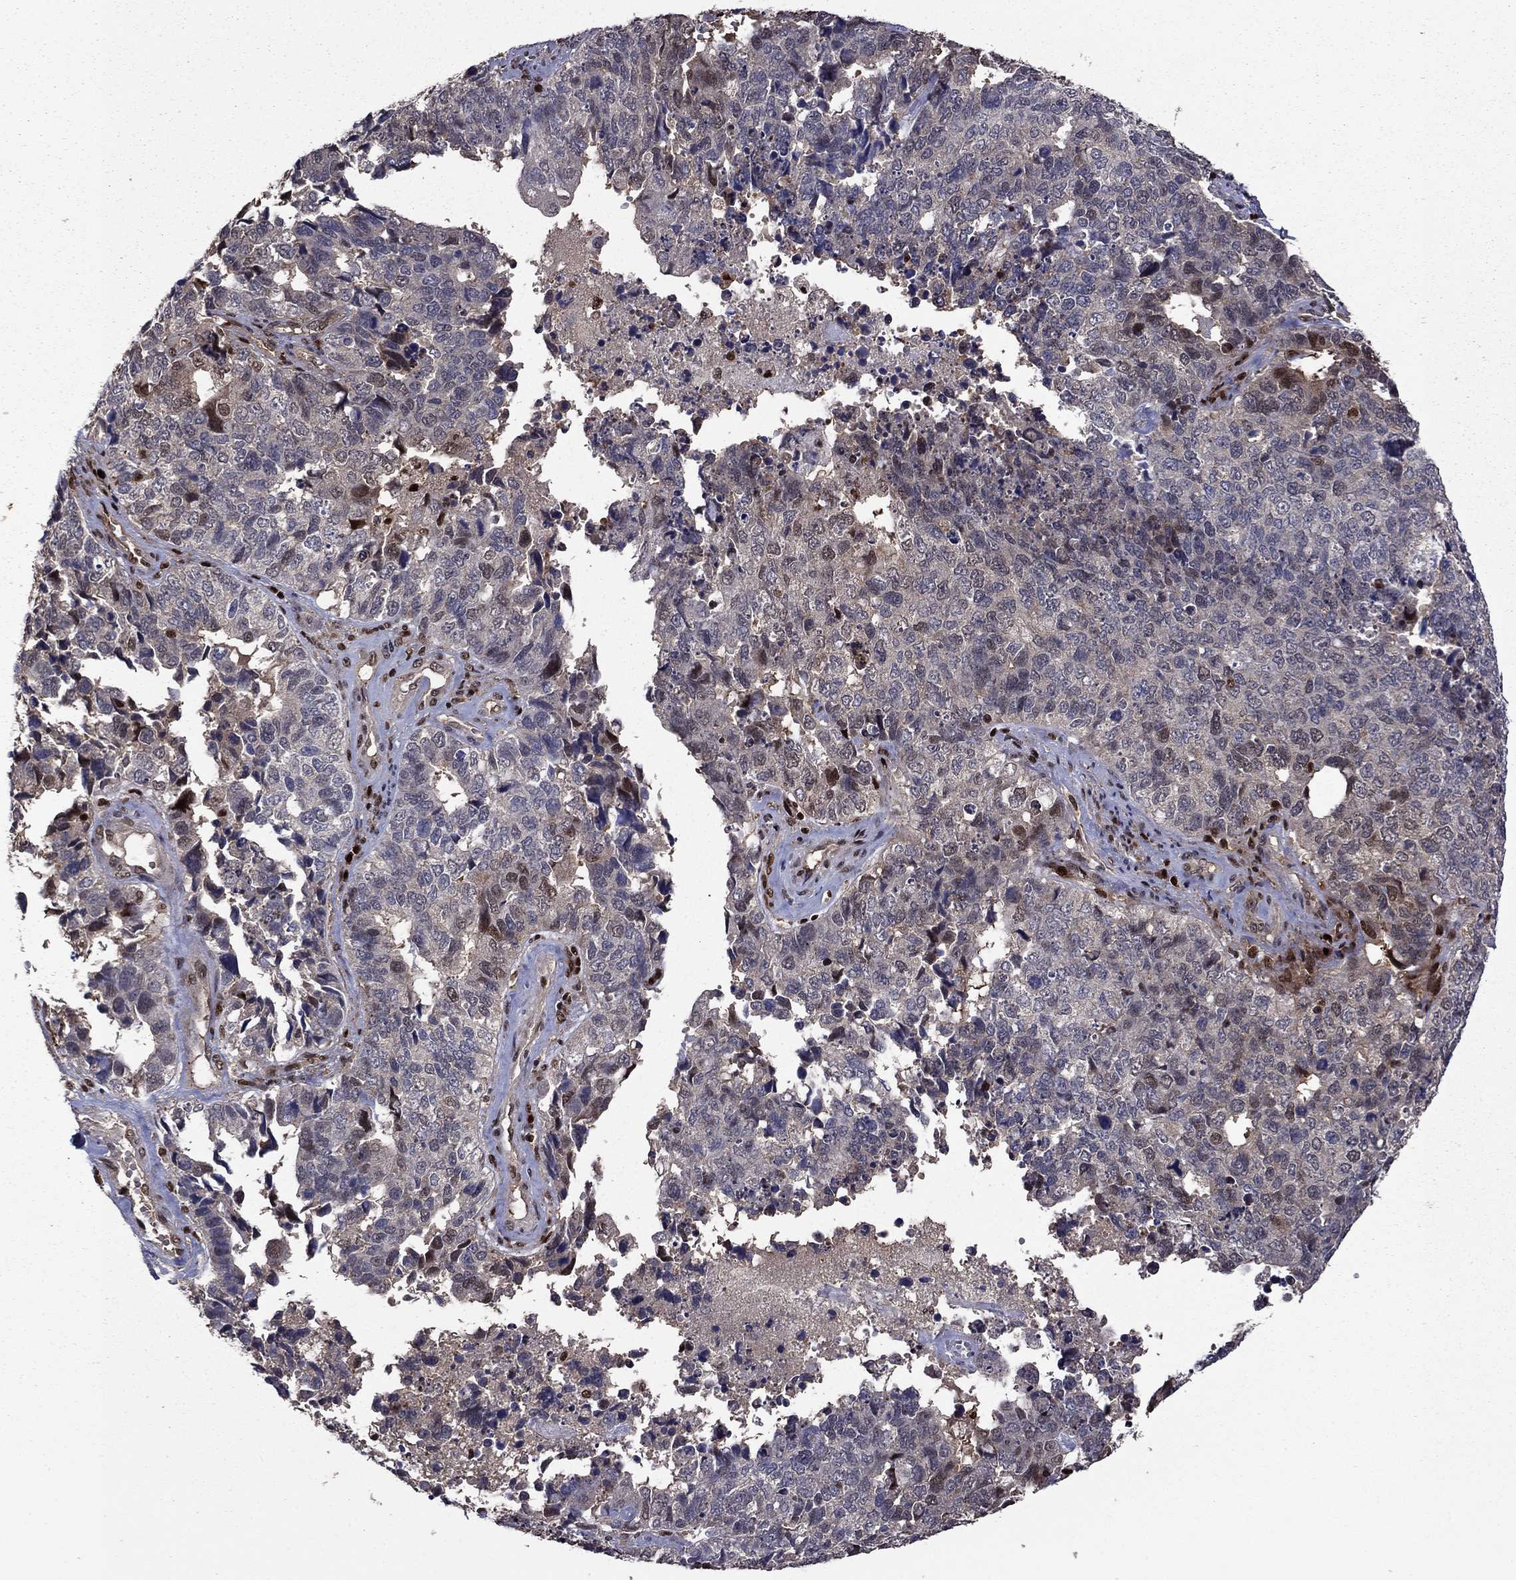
{"staining": {"intensity": "weak", "quantity": "<25%", "location": "nuclear"}, "tissue": "cervical cancer", "cell_type": "Tumor cells", "image_type": "cancer", "snomed": [{"axis": "morphology", "description": "Squamous cell carcinoma, NOS"}, {"axis": "topography", "description": "Cervix"}], "caption": "Cervical cancer stained for a protein using immunohistochemistry (IHC) exhibits no expression tumor cells.", "gene": "APPBP2", "patient": {"sex": "female", "age": 63}}